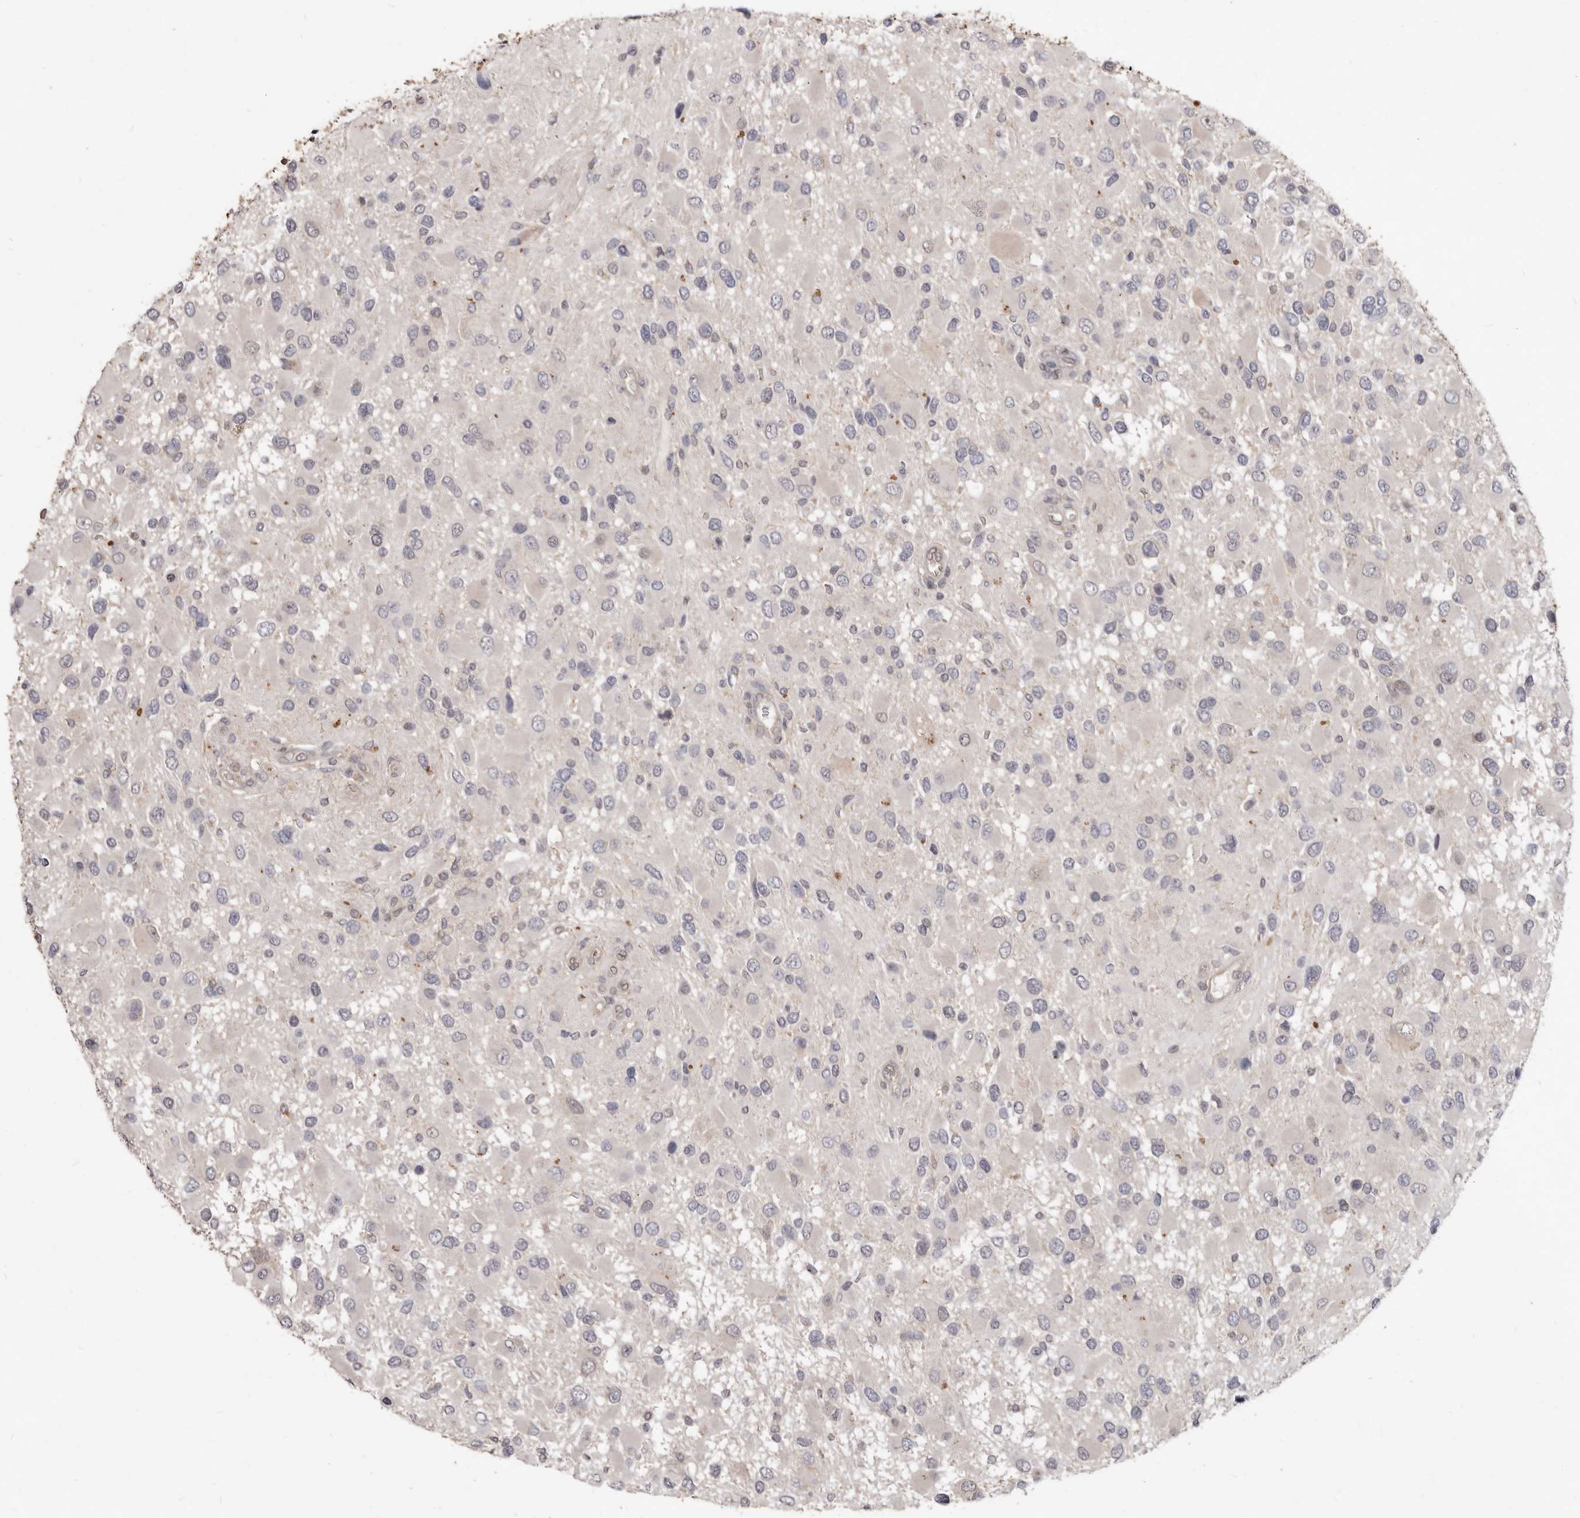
{"staining": {"intensity": "negative", "quantity": "none", "location": "none"}, "tissue": "glioma", "cell_type": "Tumor cells", "image_type": "cancer", "snomed": [{"axis": "morphology", "description": "Glioma, malignant, High grade"}, {"axis": "topography", "description": "Brain"}], "caption": "Tumor cells show no significant positivity in high-grade glioma (malignant).", "gene": "ACLY", "patient": {"sex": "male", "age": 53}}